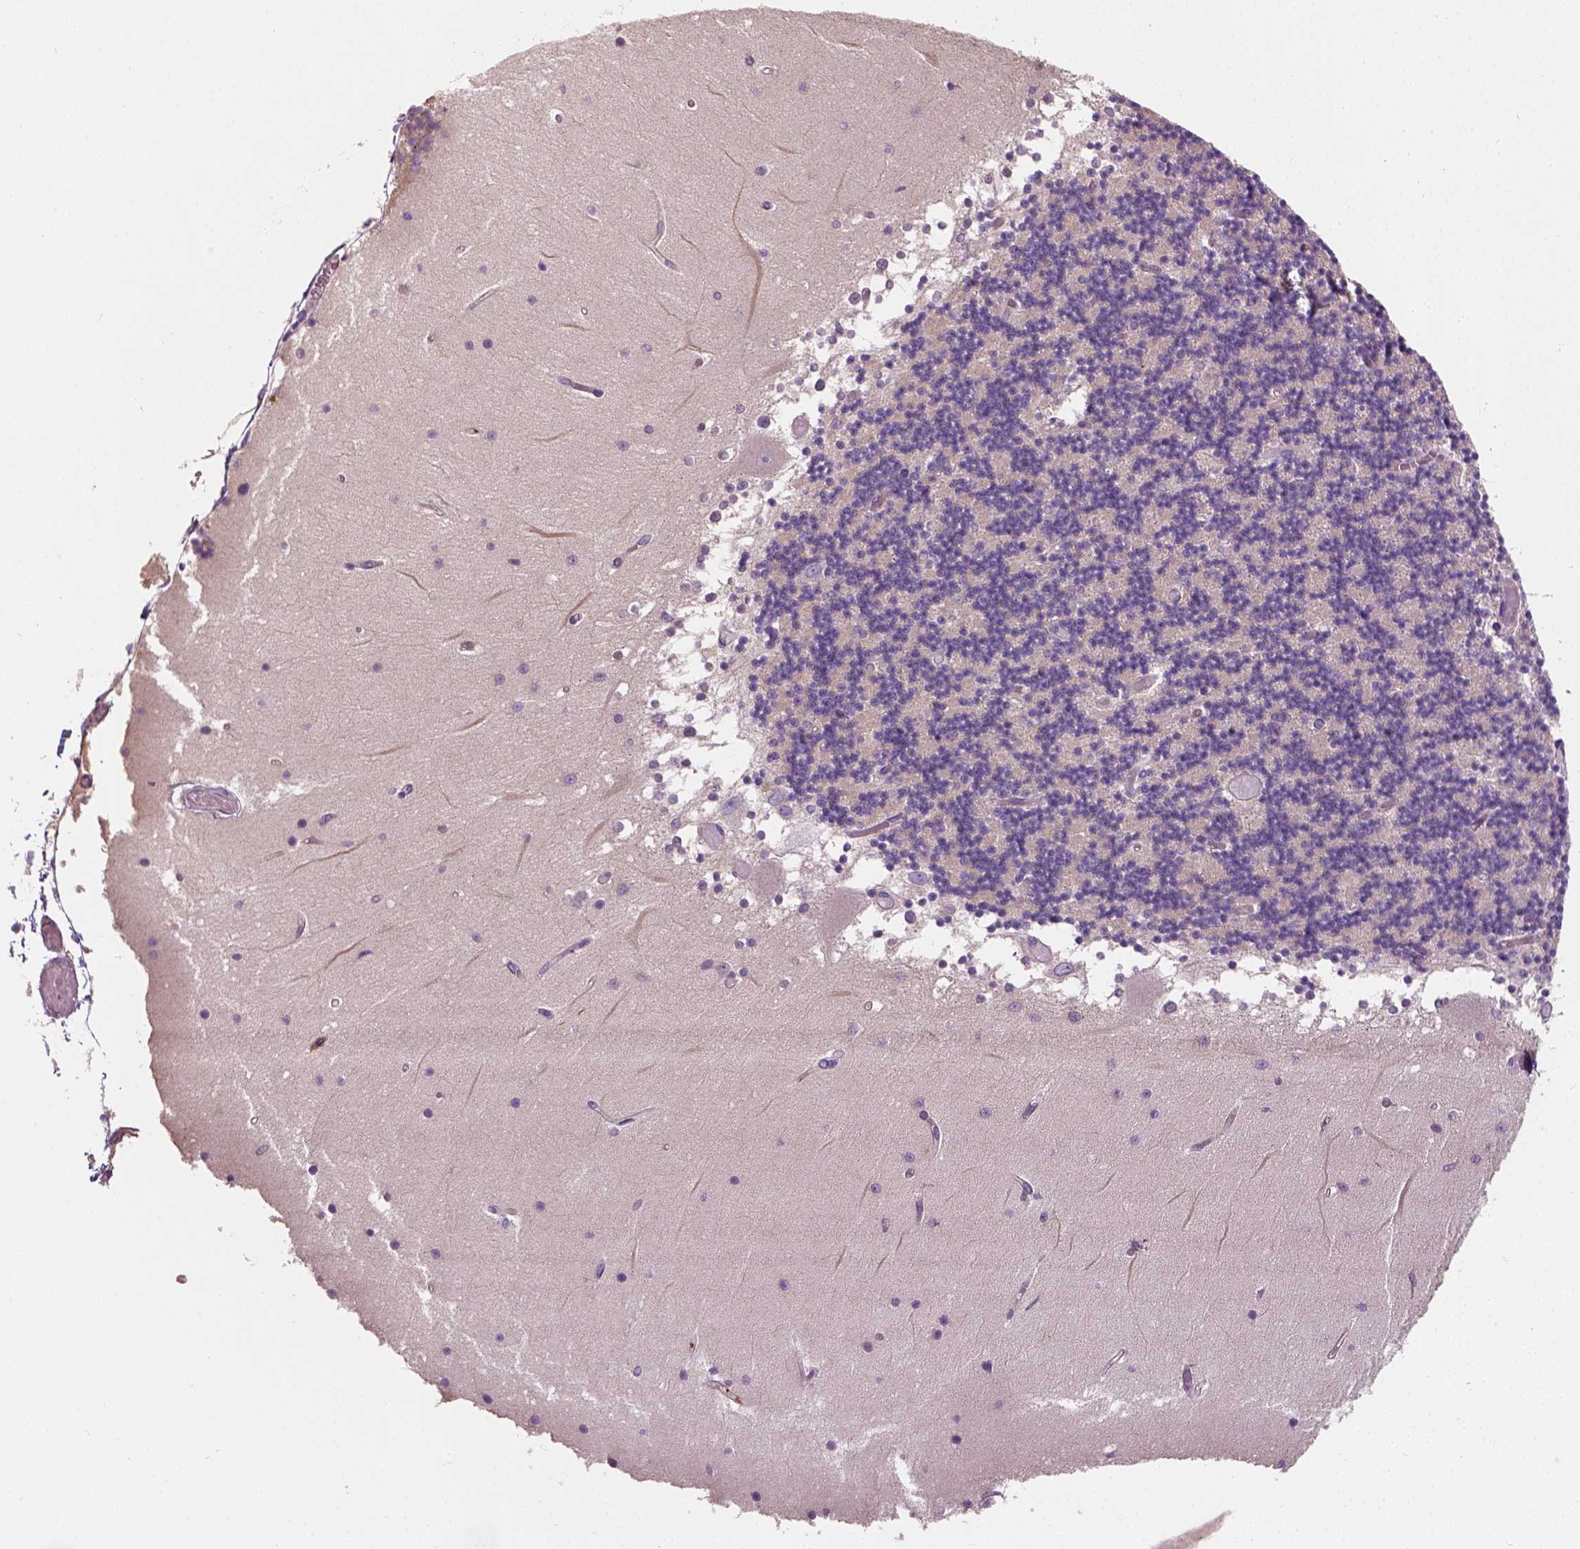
{"staining": {"intensity": "weak", "quantity": ">75%", "location": "cytoplasmic/membranous"}, "tissue": "cerebellum", "cell_type": "Cells in granular layer", "image_type": "normal", "snomed": [{"axis": "morphology", "description": "Normal tissue, NOS"}, {"axis": "topography", "description": "Cerebellum"}], "caption": "Cerebellum stained with DAB IHC shows low levels of weak cytoplasmic/membranous staining in approximately >75% of cells in granular layer.", "gene": "CRACR2A", "patient": {"sex": "female", "age": 28}}